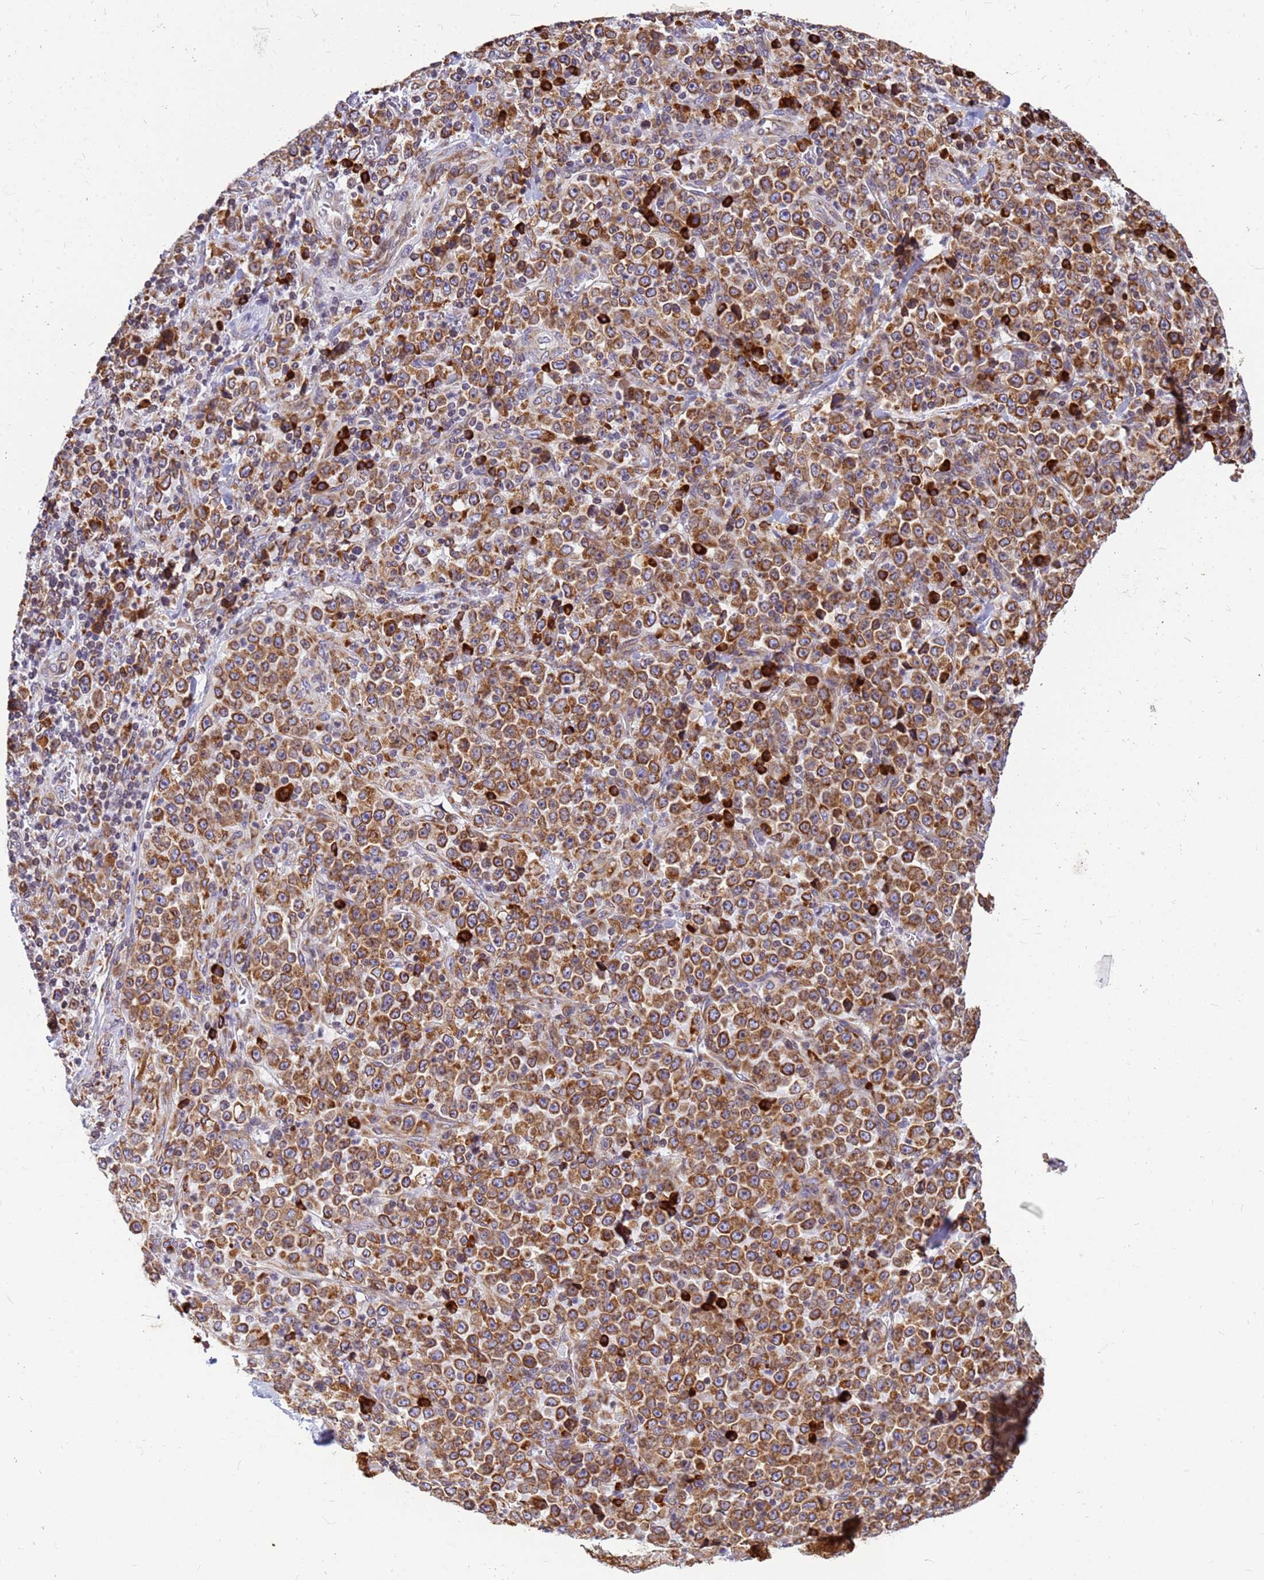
{"staining": {"intensity": "moderate", "quantity": ">75%", "location": "cytoplasmic/membranous"}, "tissue": "stomach cancer", "cell_type": "Tumor cells", "image_type": "cancer", "snomed": [{"axis": "morphology", "description": "Normal tissue, NOS"}, {"axis": "morphology", "description": "Adenocarcinoma, NOS"}, {"axis": "topography", "description": "Stomach, upper"}, {"axis": "topography", "description": "Stomach"}], "caption": "A brown stain labels moderate cytoplasmic/membranous staining of a protein in stomach cancer (adenocarcinoma) tumor cells.", "gene": "SSR4", "patient": {"sex": "male", "age": 59}}